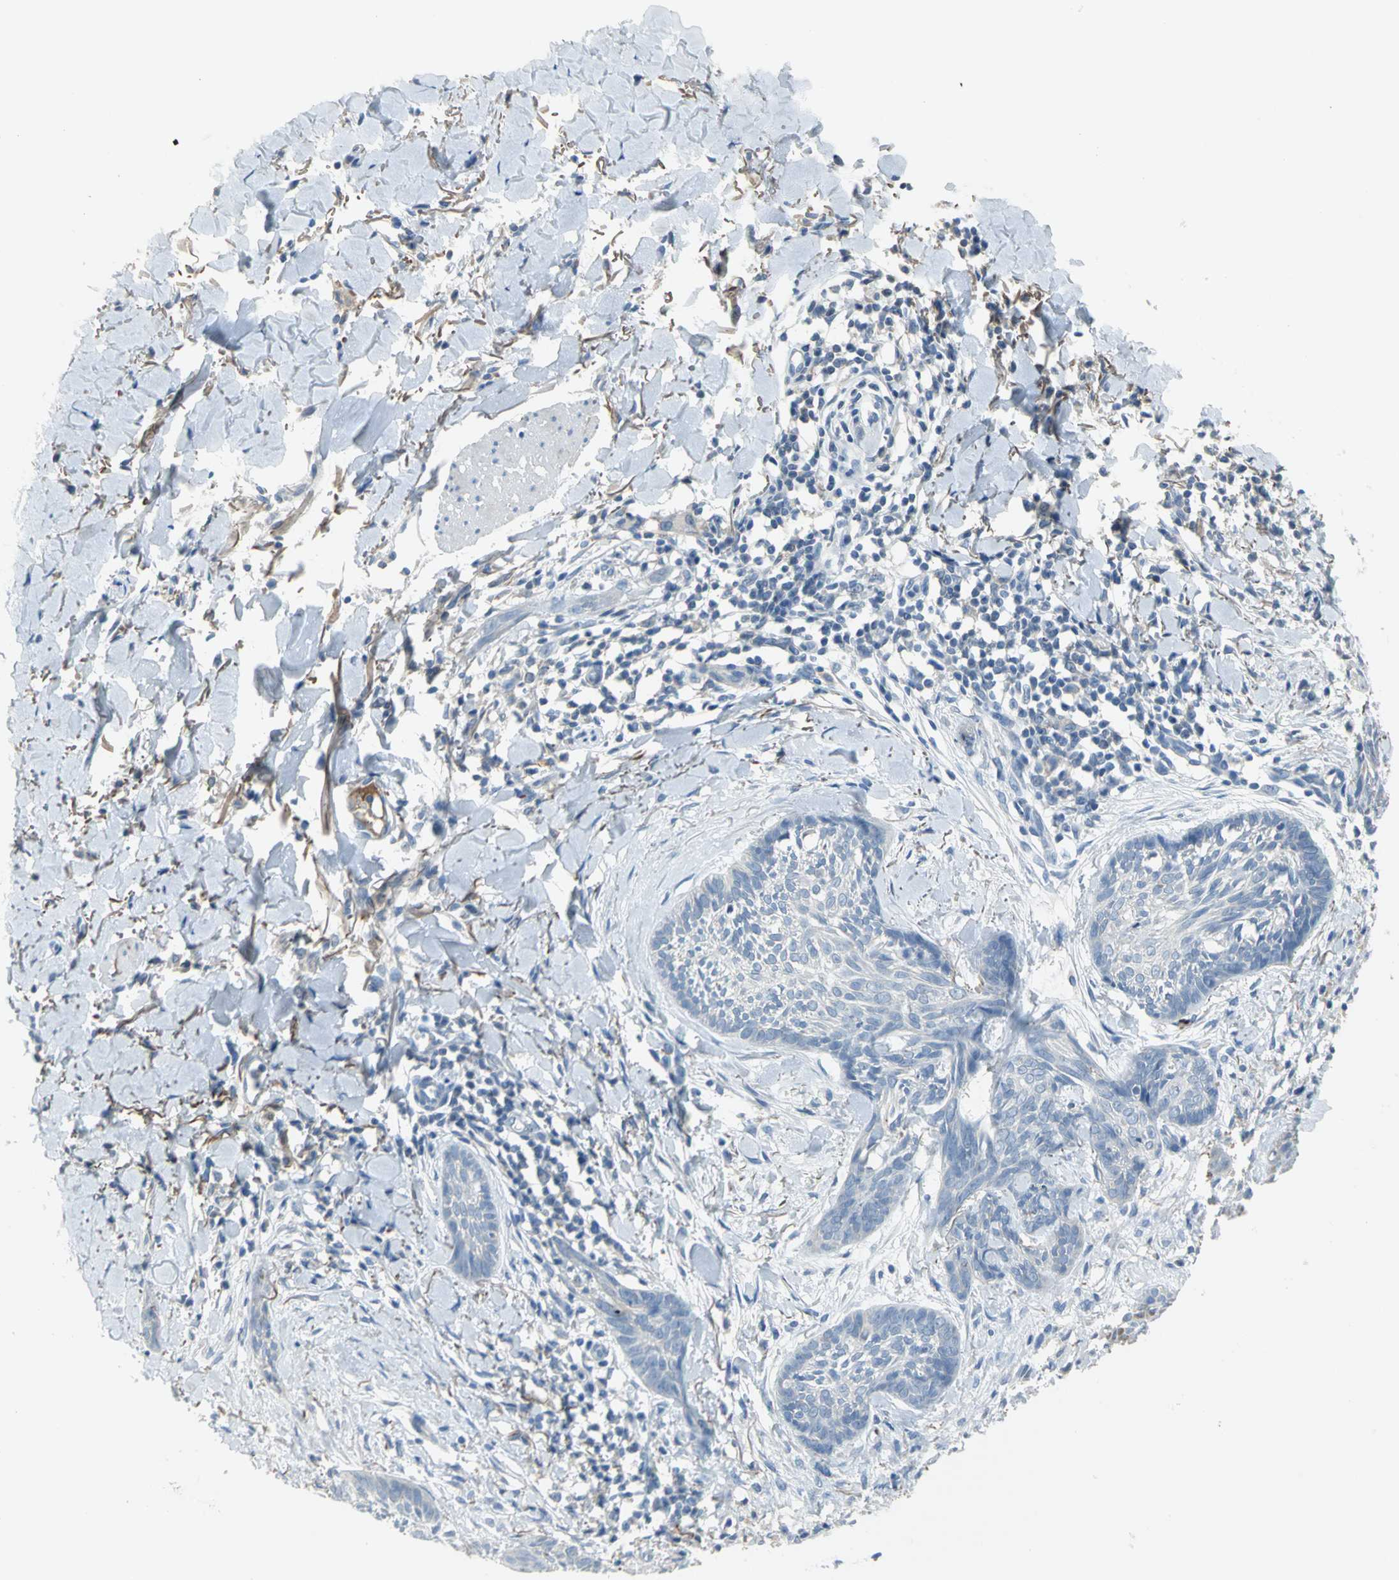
{"staining": {"intensity": "negative", "quantity": "none", "location": "none"}, "tissue": "skin cancer", "cell_type": "Tumor cells", "image_type": "cancer", "snomed": [{"axis": "morphology", "description": "Normal tissue, NOS"}, {"axis": "morphology", "description": "Basal cell carcinoma"}, {"axis": "topography", "description": "Skin"}], "caption": "IHC photomicrograph of basal cell carcinoma (skin) stained for a protein (brown), which reveals no staining in tumor cells.", "gene": "ZIC1", "patient": {"sex": "male", "age": 71}}